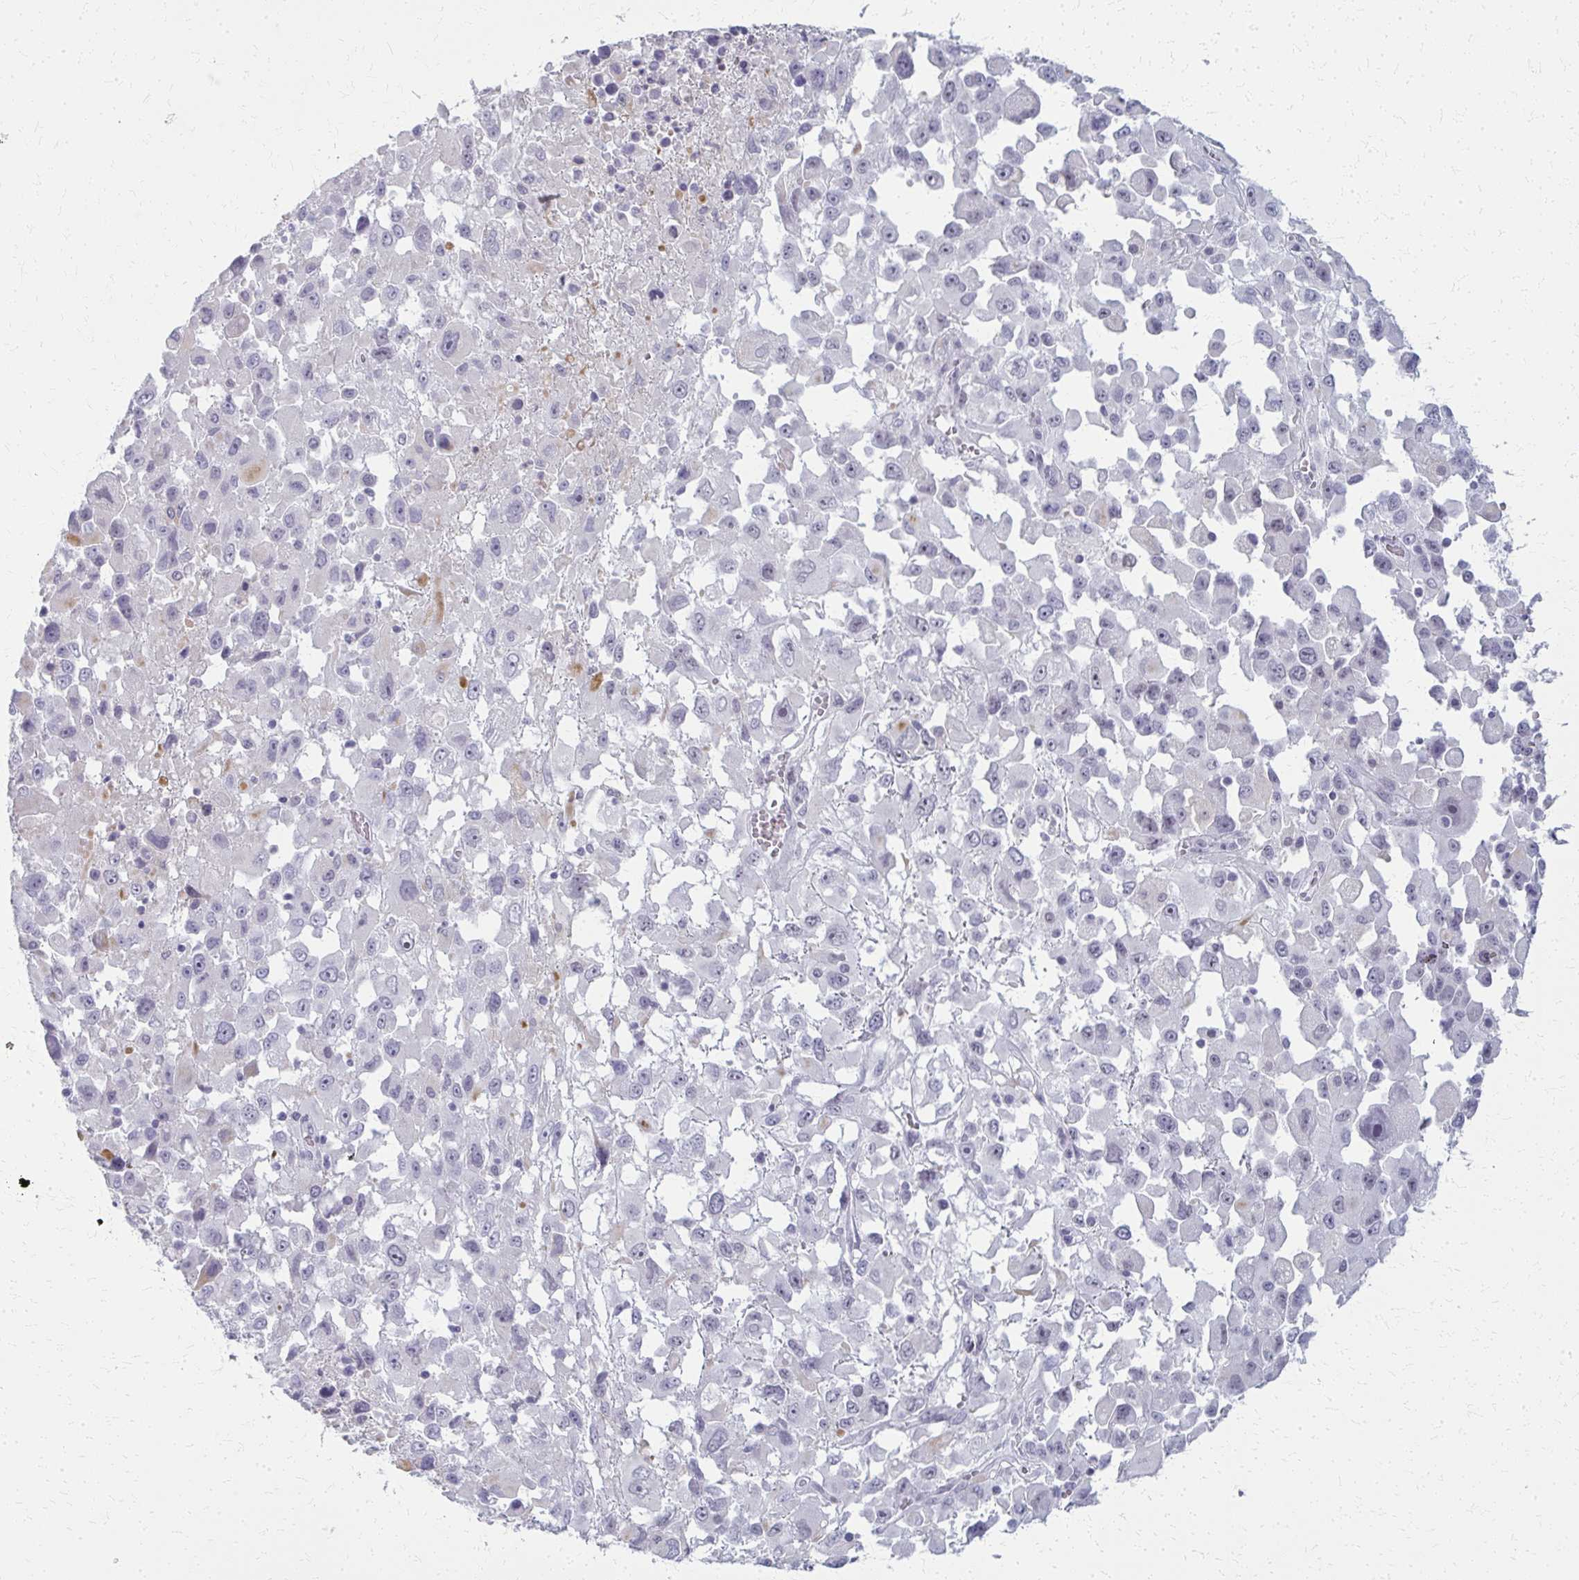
{"staining": {"intensity": "negative", "quantity": "none", "location": "none"}, "tissue": "melanoma", "cell_type": "Tumor cells", "image_type": "cancer", "snomed": [{"axis": "morphology", "description": "Malignant melanoma, Metastatic site"}, {"axis": "topography", "description": "Soft tissue"}], "caption": "An IHC micrograph of melanoma is shown. There is no staining in tumor cells of melanoma. Brightfield microscopy of immunohistochemistry (IHC) stained with DAB (brown) and hematoxylin (blue), captured at high magnification.", "gene": "CASQ2", "patient": {"sex": "male", "age": 50}}